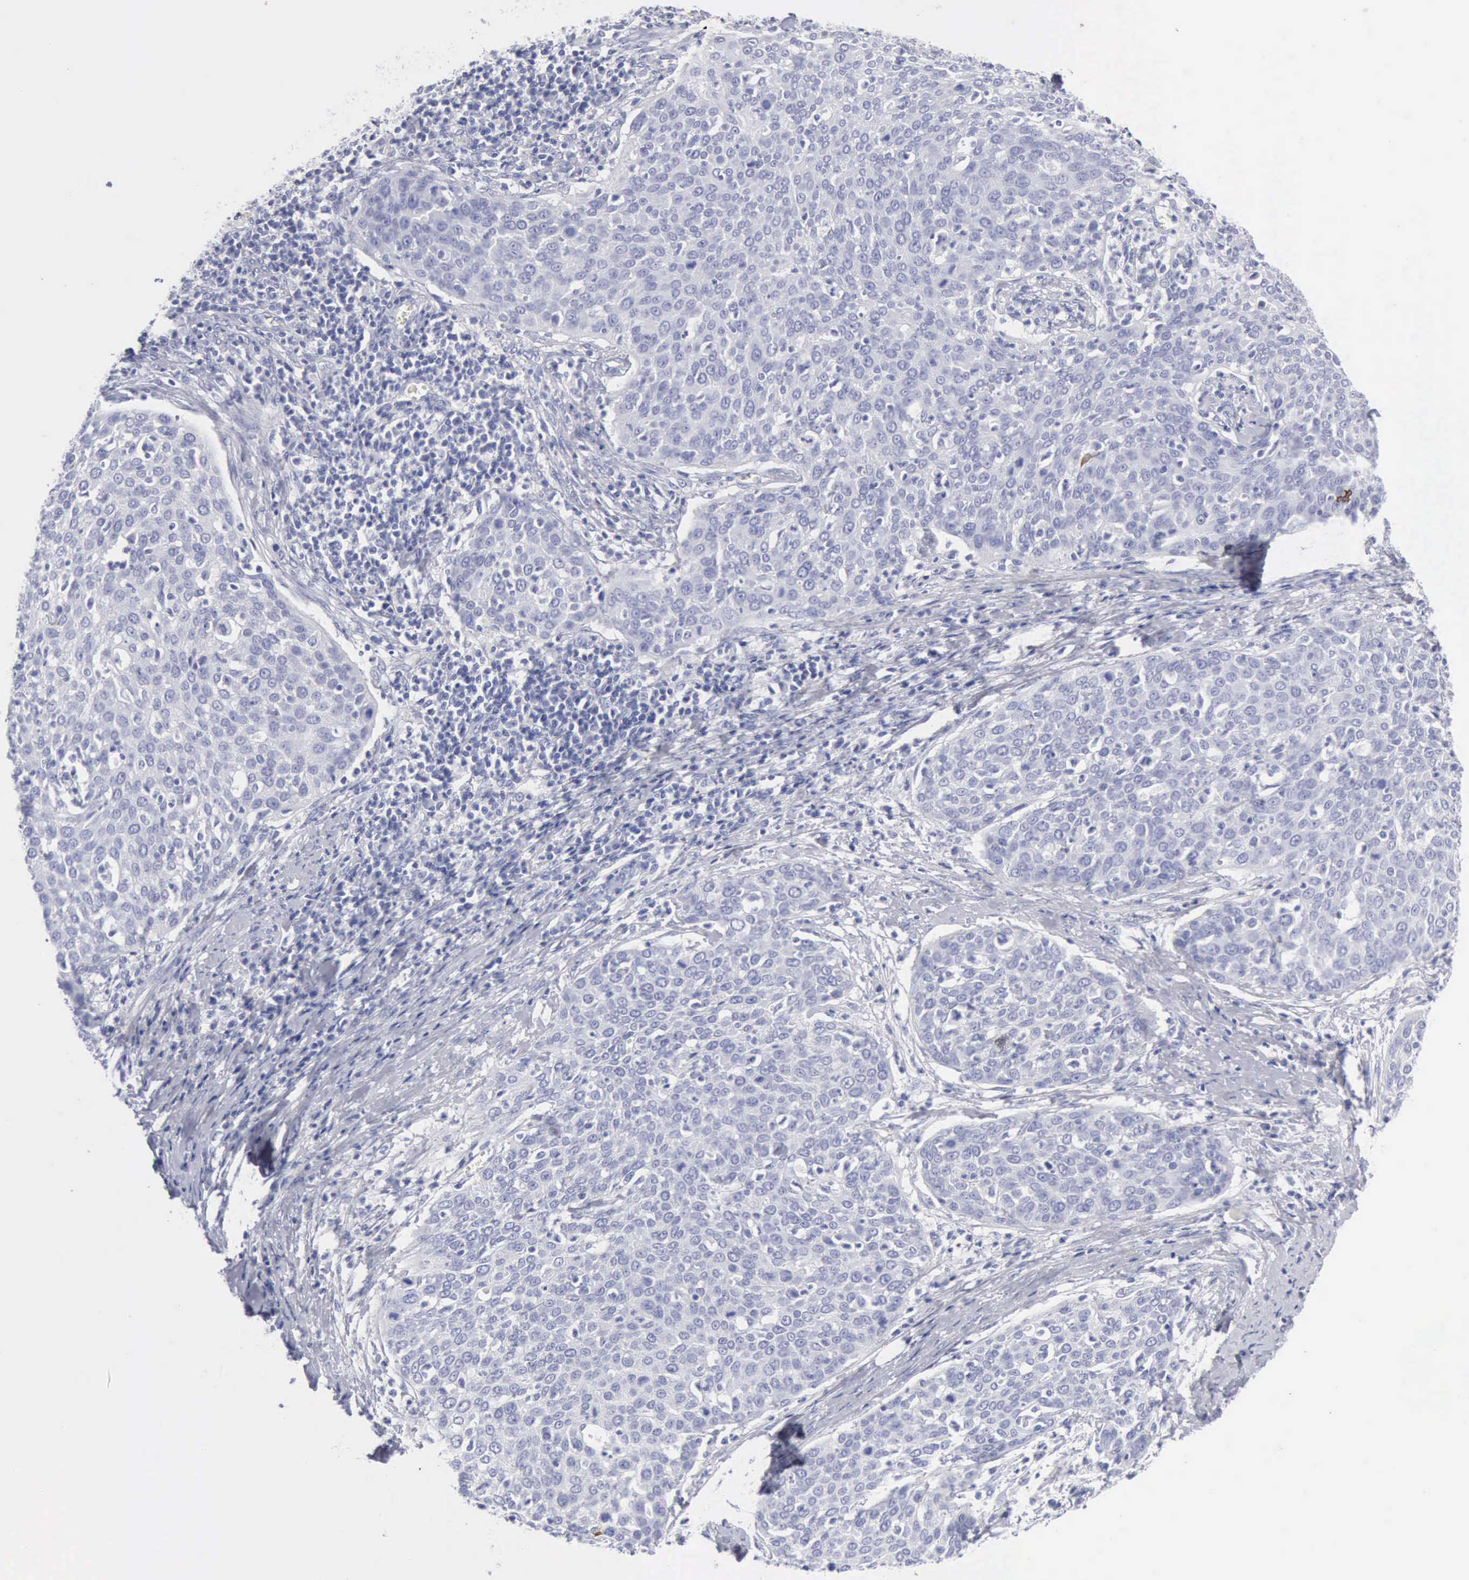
{"staining": {"intensity": "negative", "quantity": "none", "location": "none"}, "tissue": "cervical cancer", "cell_type": "Tumor cells", "image_type": "cancer", "snomed": [{"axis": "morphology", "description": "Squamous cell carcinoma, NOS"}, {"axis": "topography", "description": "Cervix"}], "caption": "The IHC photomicrograph has no significant staining in tumor cells of cervical cancer tissue.", "gene": "KRT10", "patient": {"sex": "female", "age": 38}}